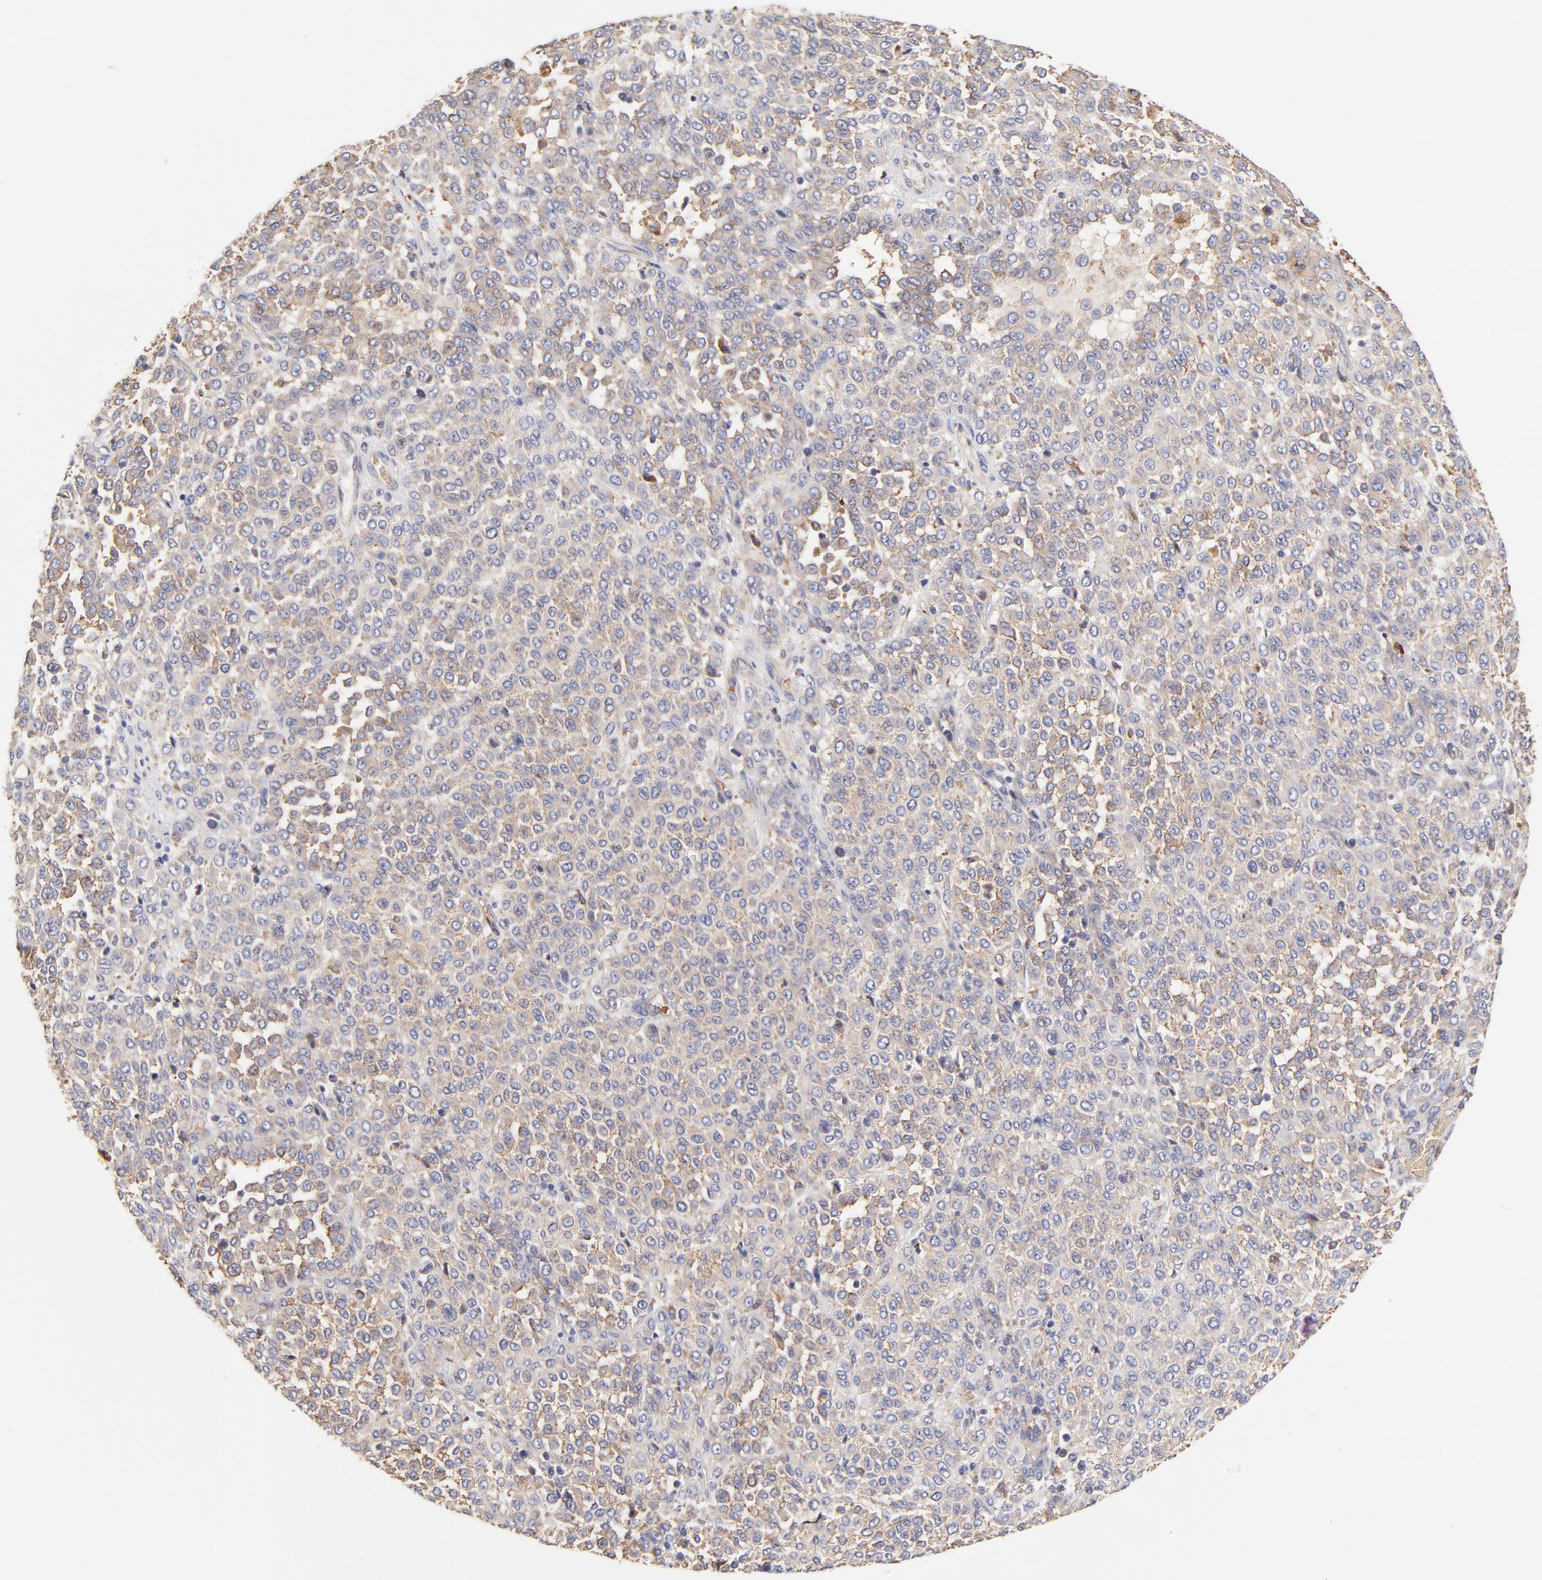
{"staining": {"intensity": "moderate", "quantity": ">75%", "location": "cytoplasmic/membranous"}, "tissue": "melanoma", "cell_type": "Tumor cells", "image_type": "cancer", "snomed": [{"axis": "morphology", "description": "Malignant melanoma, Metastatic site"}, {"axis": "topography", "description": "Pancreas"}], "caption": "This histopathology image demonstrates immunohistochemistry staining of human melanoma, with medium moderate cytoplasmic/membranous staining in about >75% of tumor cells.", "gene": "CD2AP", "patient": {"sex": "female", "age": 30}}